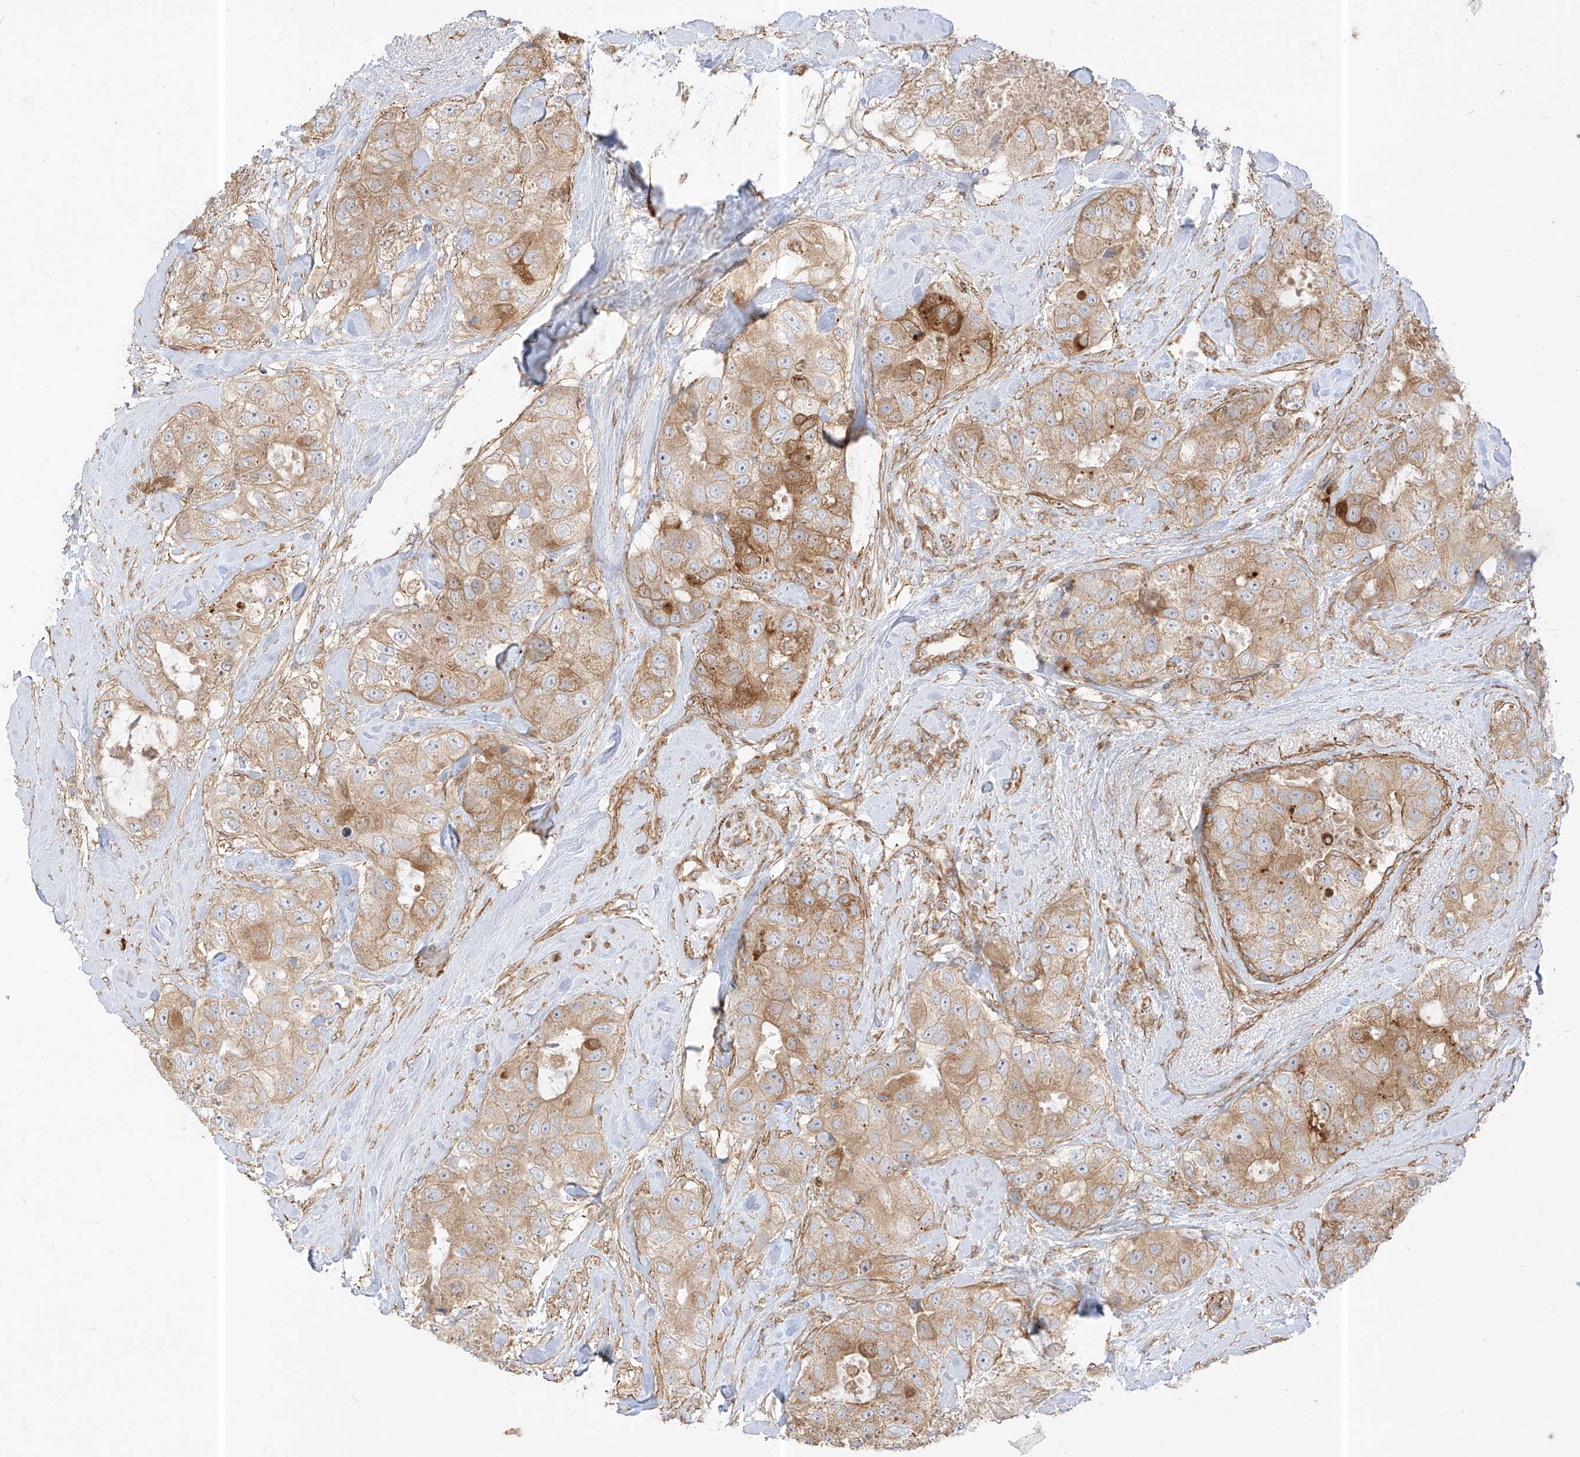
{"staining": {"intensity": "moderate", "quantity": ">75%", "location": "cytoplasmic/membranous"}, "tissue": "breast cancer", "cell_type": "Tumor cells", "image_type": "cancer", "snomed": [{"axis": "morphology", "description": "Duct carcinoma"}, {"axis": "topography", "description": "Breast"}], "caption": "Immunohistochemical staining of human breast cancer (intraductal carcinoma) demonstrates moderate cytoplasmic/membranous protein expression in approximately >75% of tumor cells.", "gene": "PLCL1", "patient": {"sex": "female", "age": 62}}